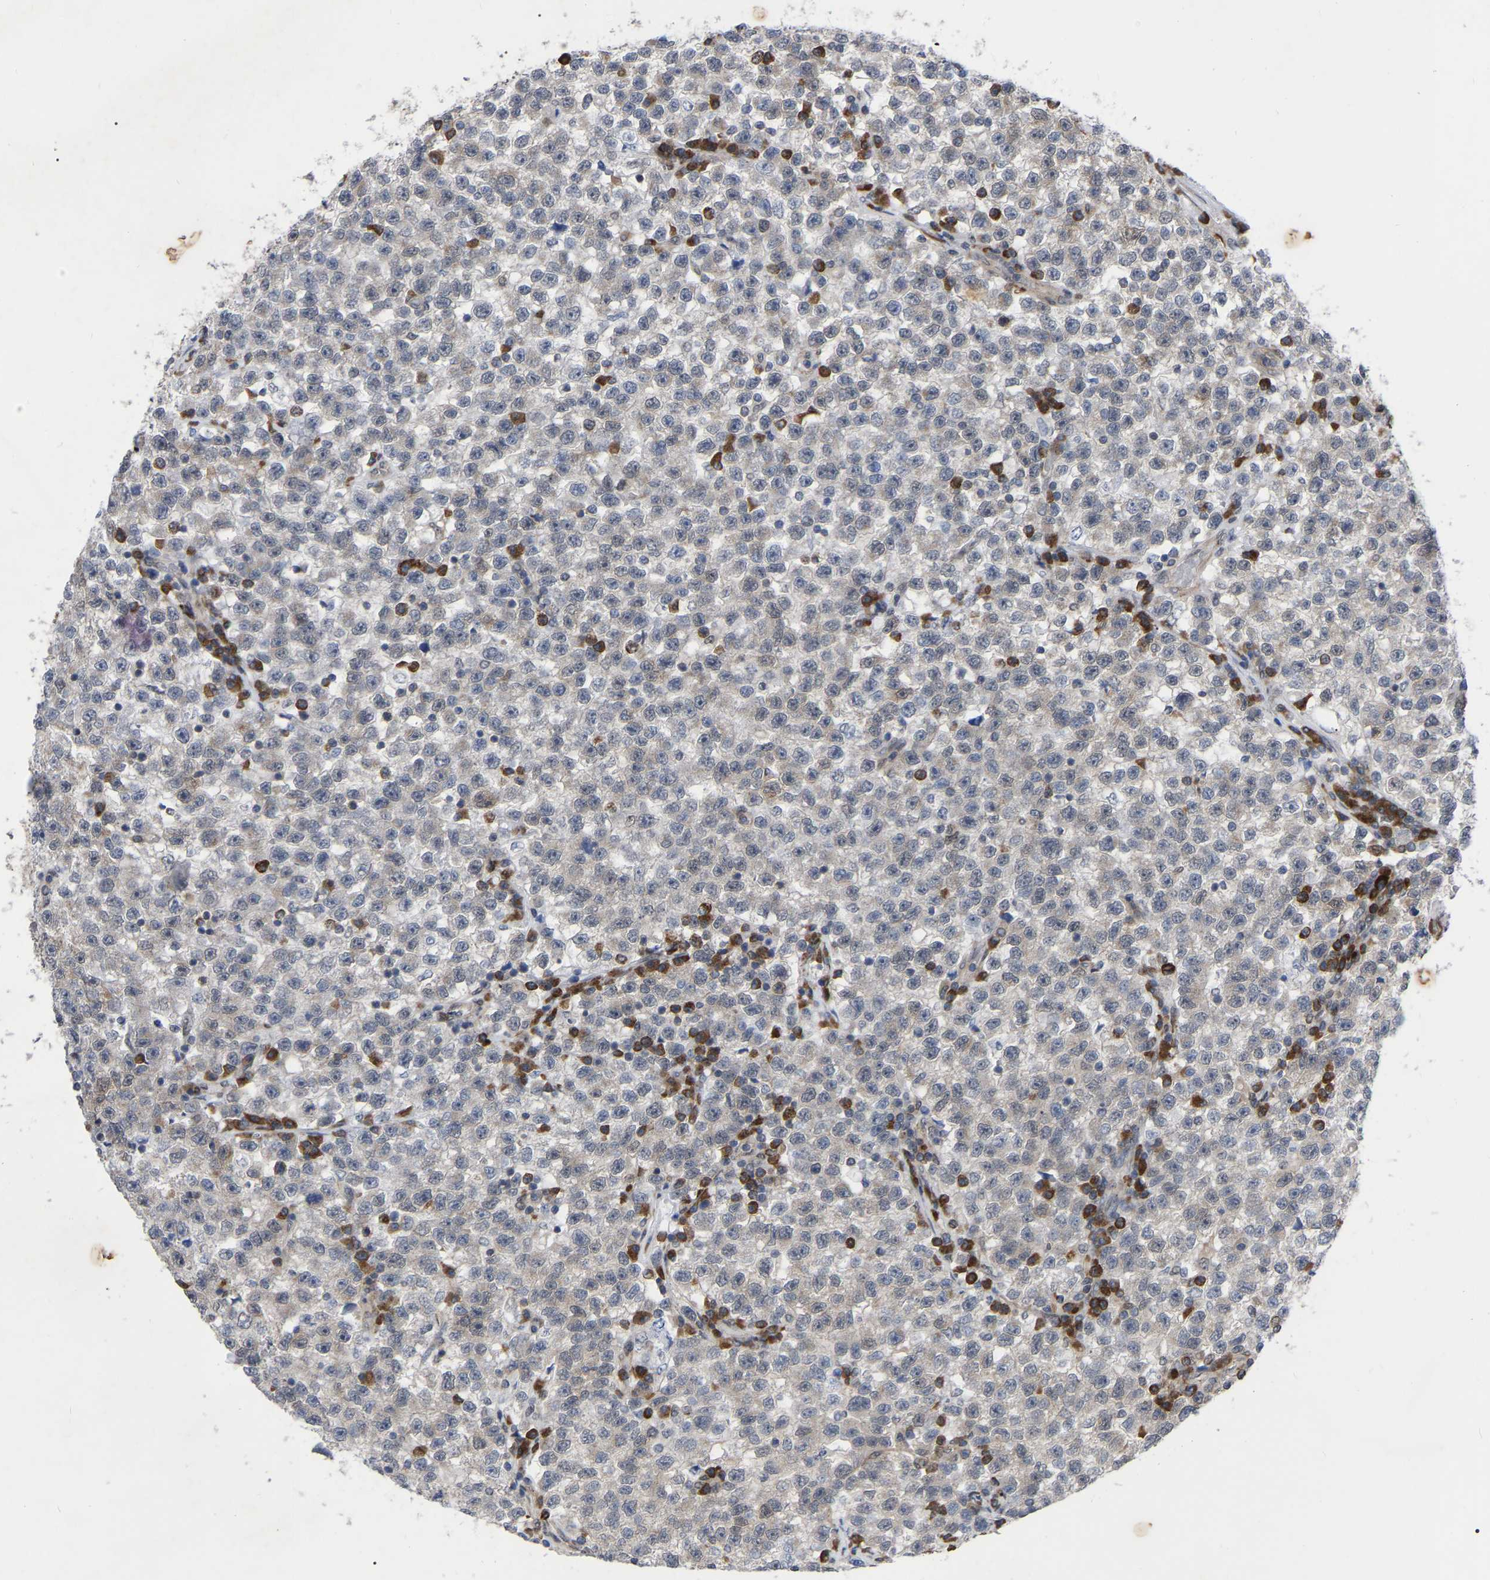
{"staining": {"intensity": "negative", "quantity": "none", "location": "none"}, "tissue": "testis cancer", "cell_type": "Tumor cells", "image_type": "cancer", "snomed": [{"axis": "morphology", "description": "Seminoma, NOS"}, {"axis": "topography", "description": "Testis"}], "caption": "Immunohistochemistry photomicrograph of human seminoma (testis) stained for a protein (brown), which exhibits no expression in tumor cells.", "gene": "UBE4B", "patient": {"sex": "male", "age": 22}}